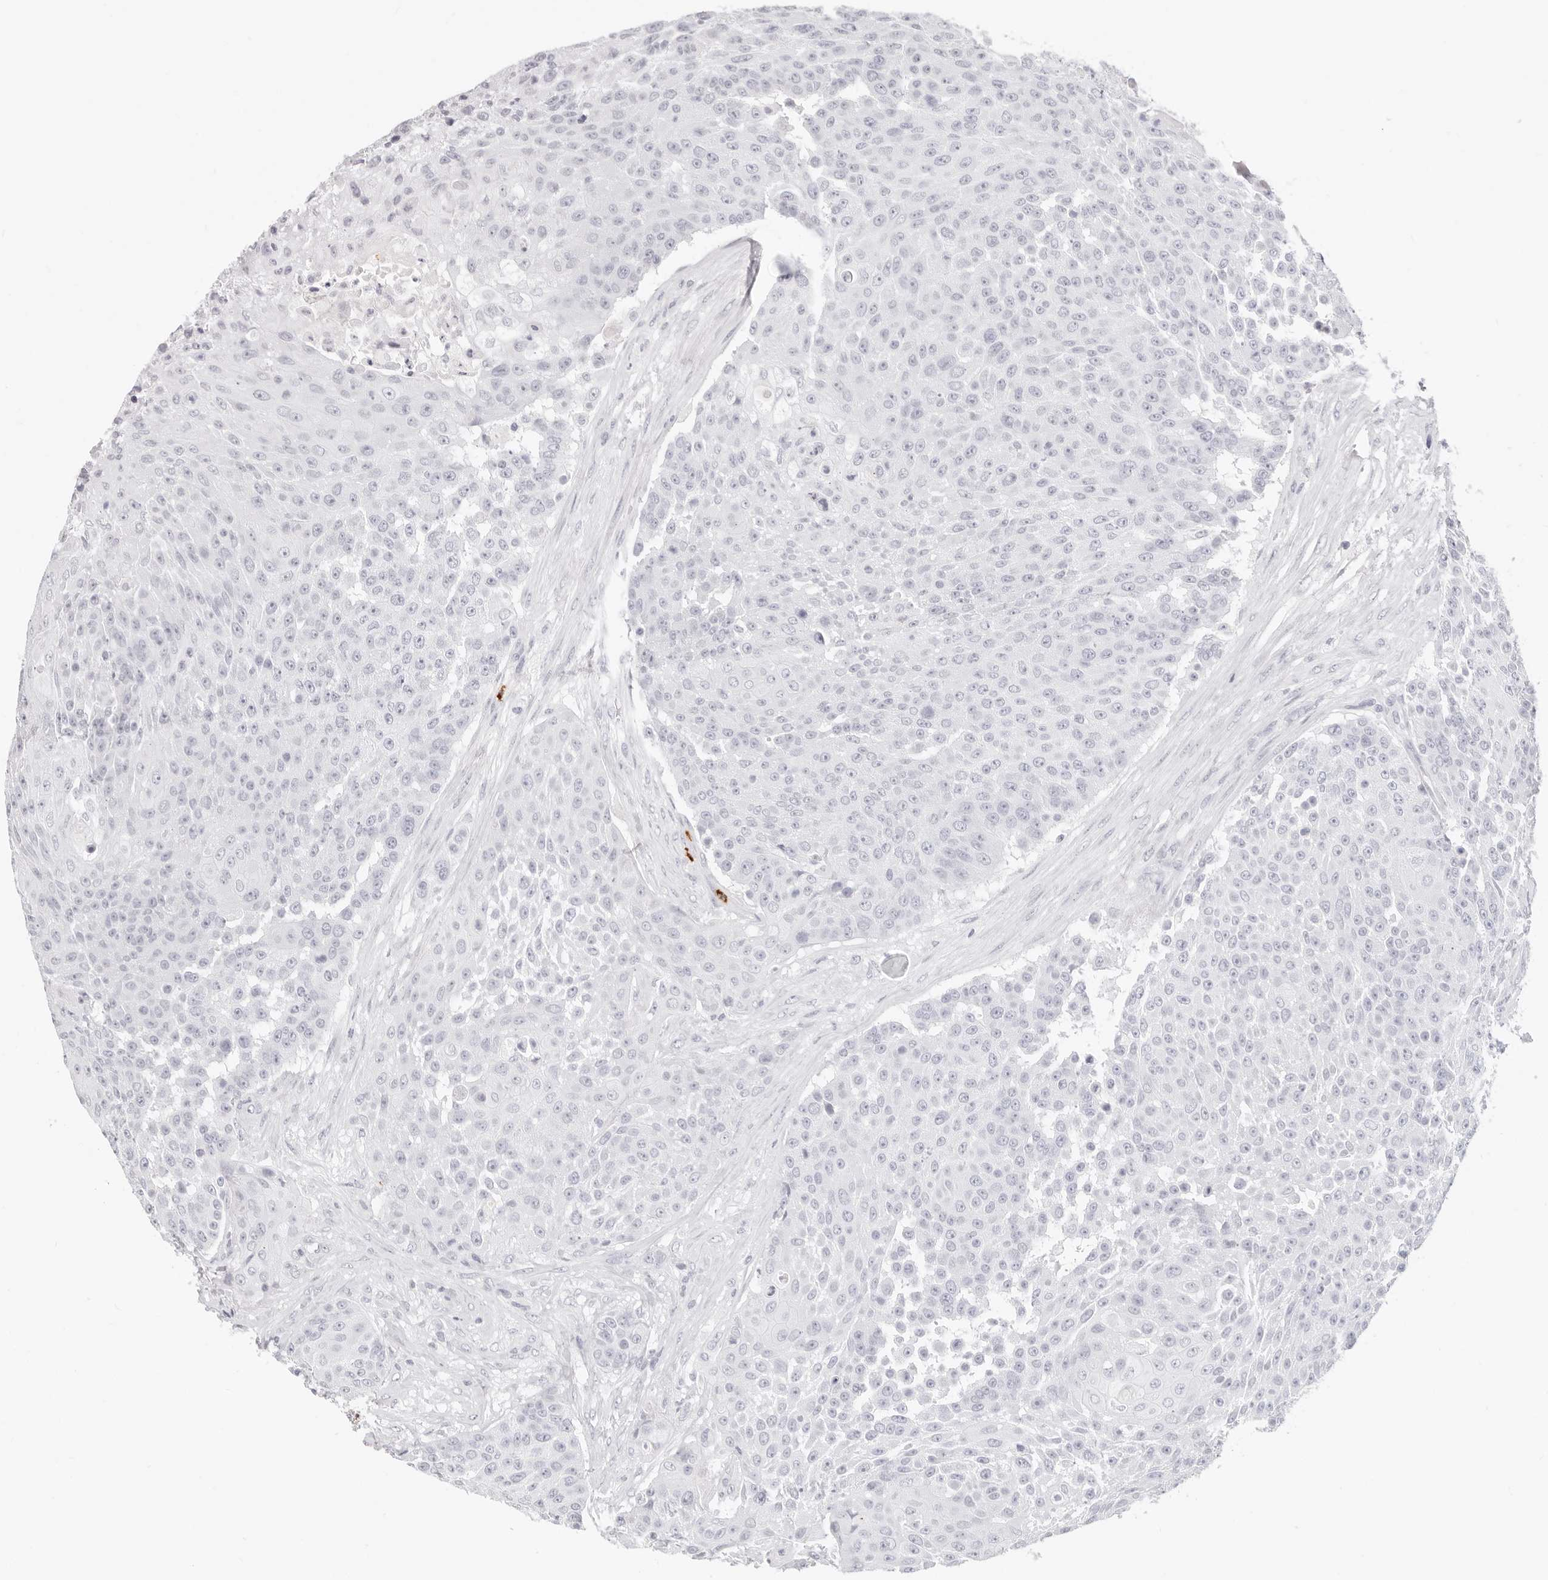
{"staining": {"intensity": "negative", "quantity": "none", "location": "none"}, "tissue": "urothelial cancer", "cell_type": "Tumor cells", "image_type": "cancer", "snomed": [{"axis": "morphology", "description": "Urothelial carcinoma, High grade"}, {"axis": "topography", "description": "Urinary bladder"}], "caption": "This is an IHC micrograph of human urothelial cancer. There is no positivity in tumor cells.", "gene": "CAMP", "patient": {"sex": "female", "age": 63}}